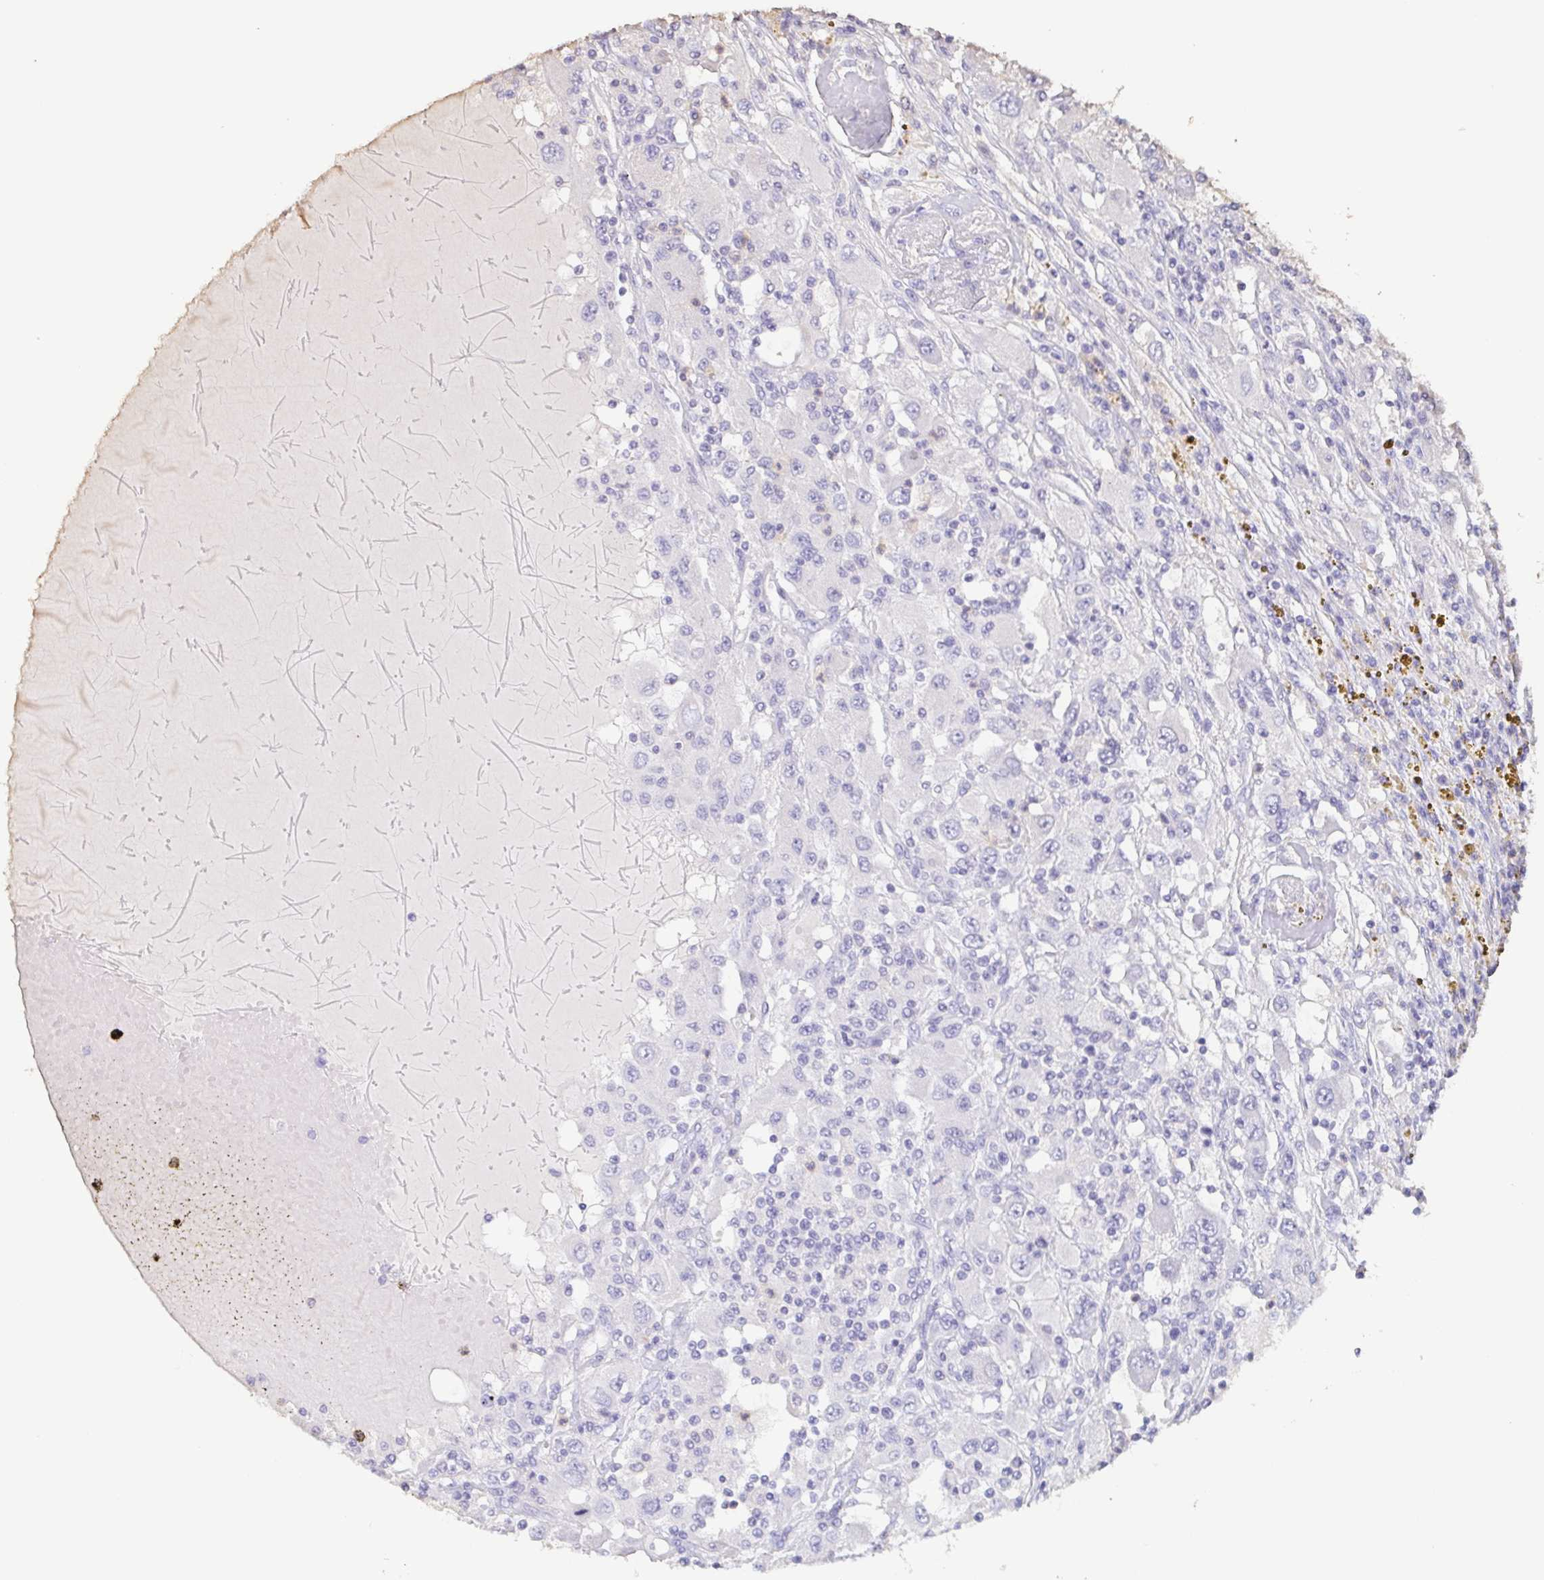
{"staining": {"intensity": "negative", "quantity": "none", "location": "none"}, "tissue": "renal cancer", "cell_type": "Tumor cells", "image_type": "cancer", "snomed": [{"axis": "morphology", "description": "Adenocarcinoma, NOS"}, {"axis": "topography", "description": "Kidney"}], "caption": "Immunohistochemistry image of human adenocarcinoma (renal) stained for a protein (brown), which shows no positivity in tumor cells.", "gene": "BPIFA2", "patient": {"sex": "female", "age": 67}}